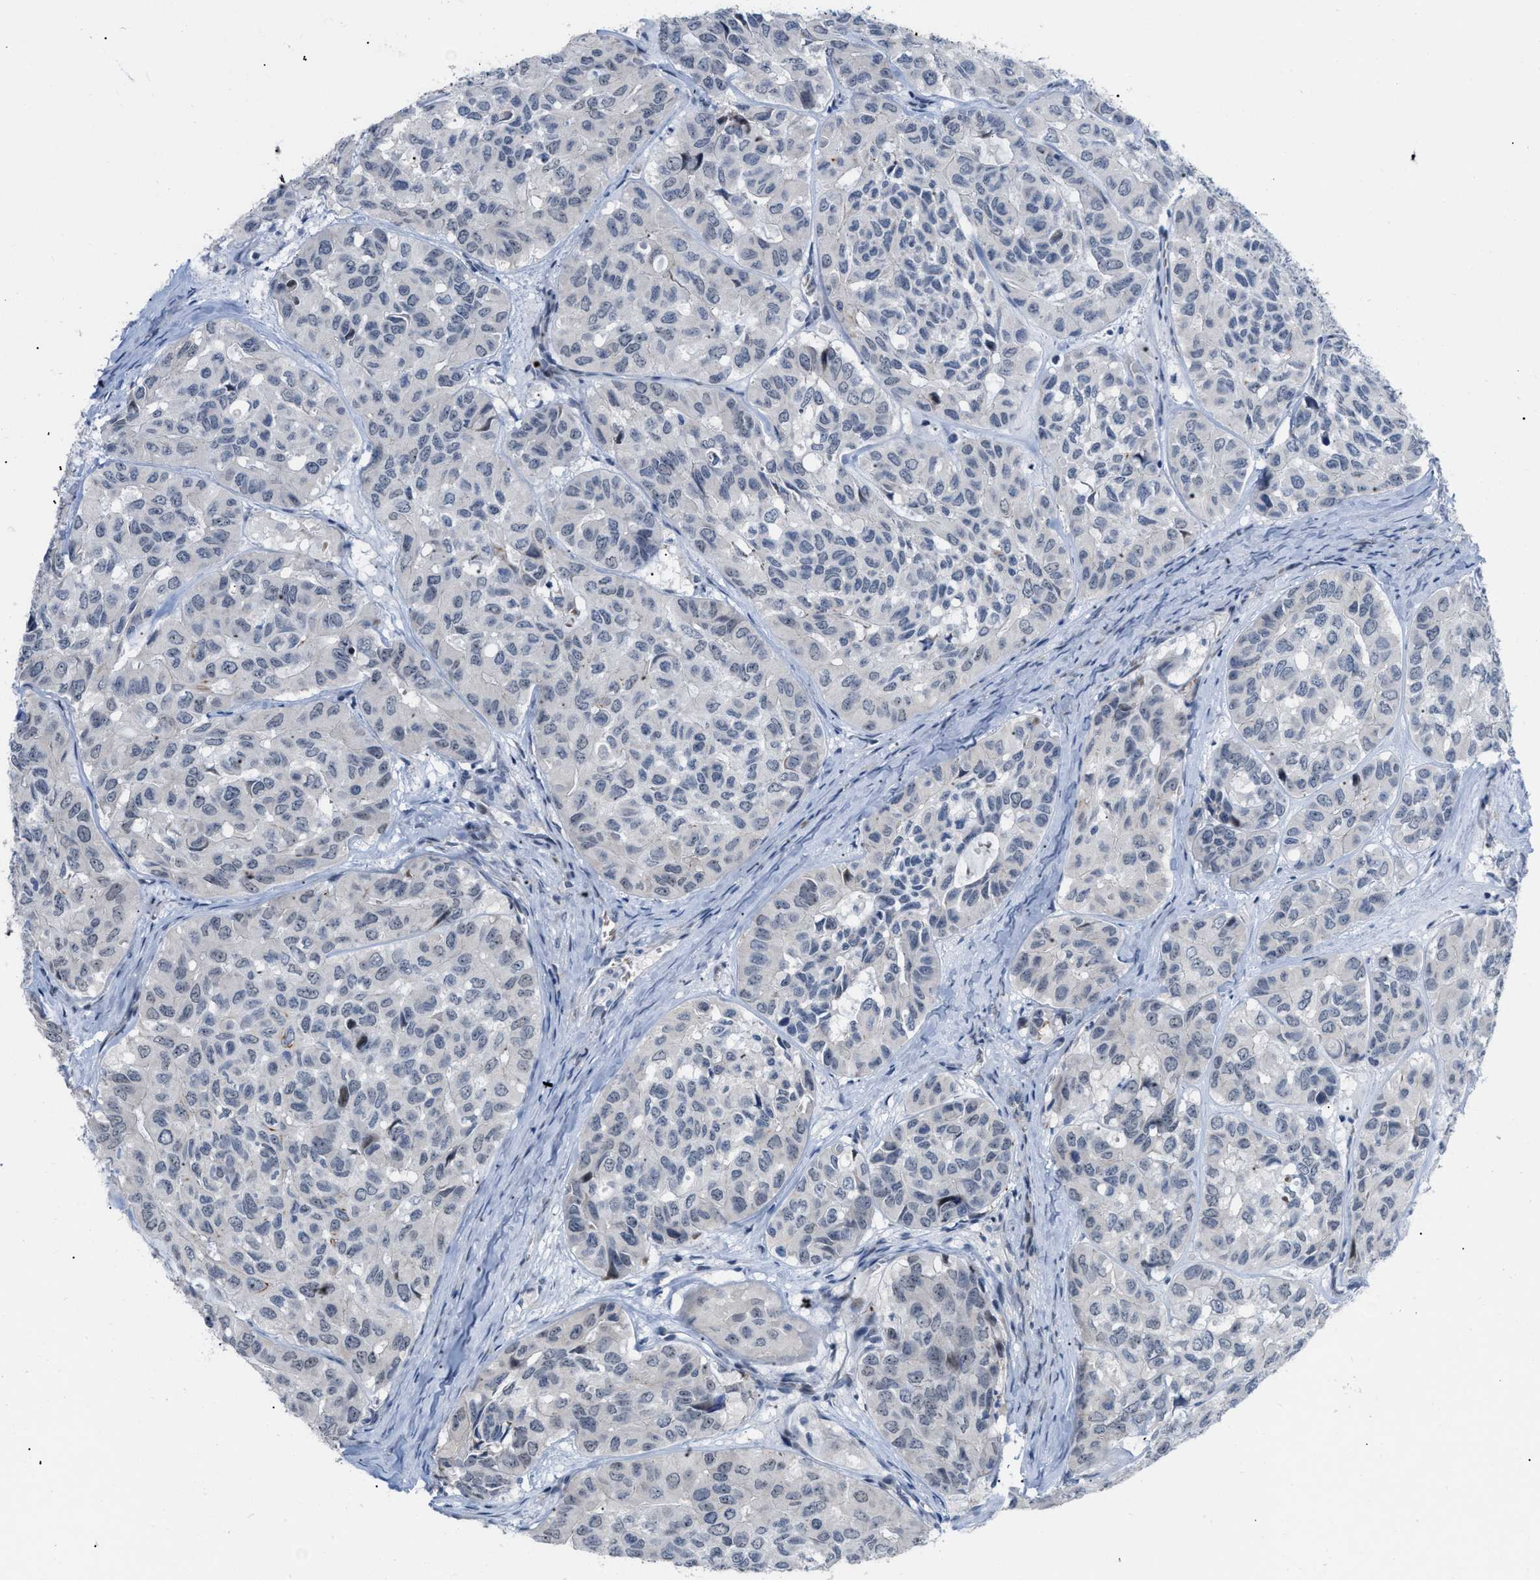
{"staining": {"intensity": "weak", "quantity": "25%-75%", "location": "nuclear"}, "tissue": "head and neck cancer", "cell_type": "Tumor cells", "image_type": "cancer", "snomed": [{"axis": "morphology", "description": "Adenocarcinoma, NOS"}, {"axis": "topography", "description": "Salivary gland, NOS"}, {"axis": "topography", "description": "Head-Neck"}], "caption": "Protein staining of head and neck cancer tissue shows weak nuclear expression in approximately 25%-75% of tumor cells.", "gene": "POLR1F", "patient": {"sex": "female", "age": 76}}